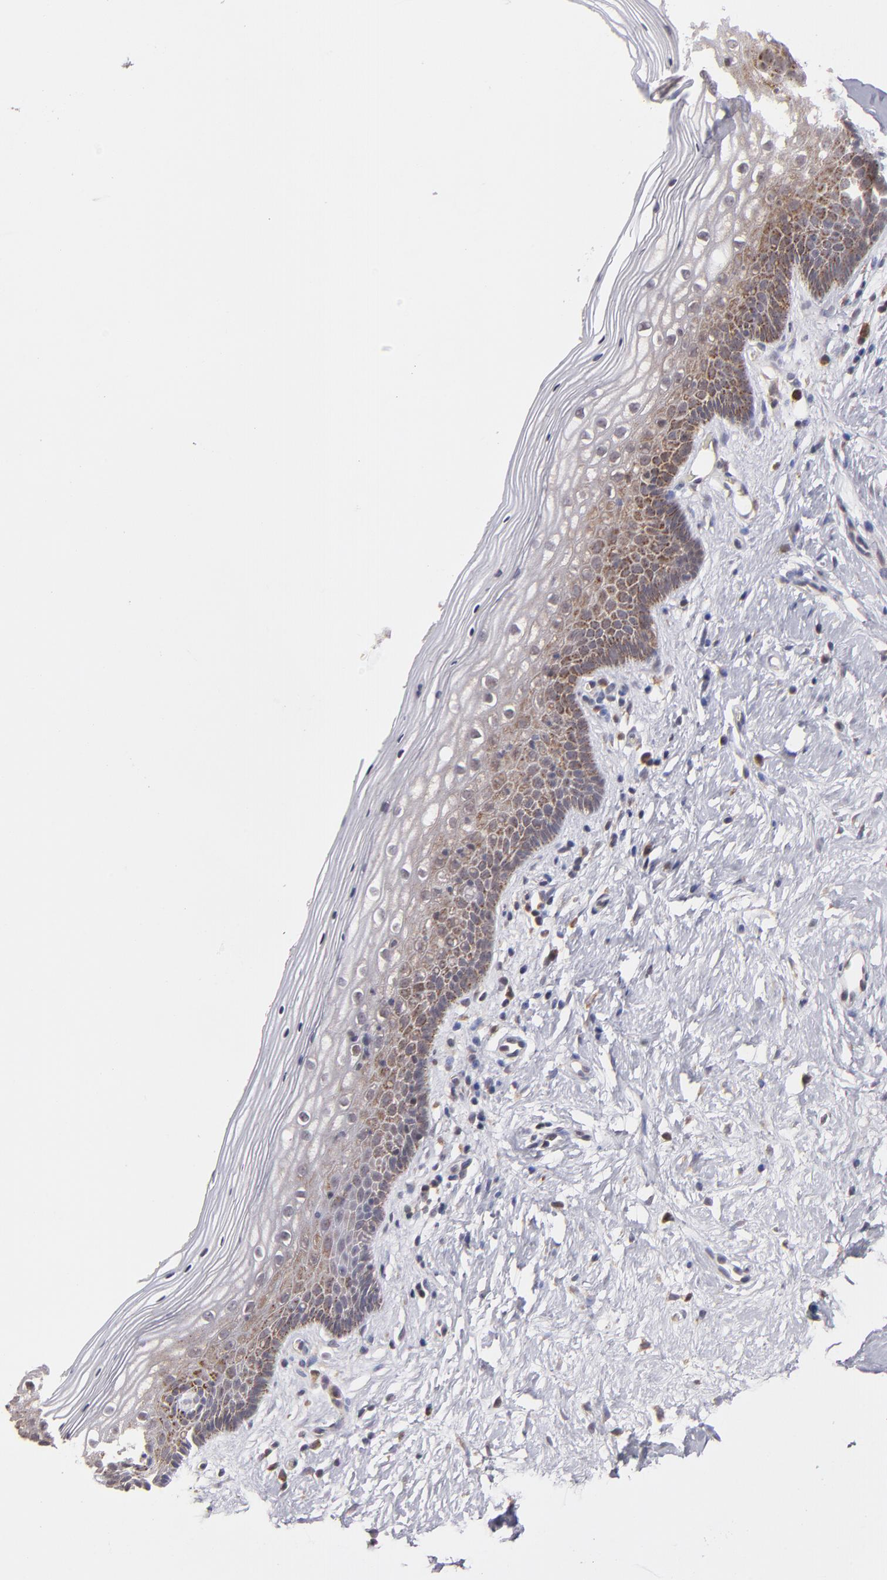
{"staining": {"intensity": "moderate", "quantity": "25%-75%", "location": "cytoplasmic/membranous"}, "tissue": "vagina", "cell_type": "Squamous epithelial cells", "image_type": "normal", "snomed": [{"axis": "morphology", "description": "Normal tissue, NOS"}, {"axis": "topography", "description": "Vagina"}], "caption": "The micrograph shows staining of benign vagina, revealing moderate cytoplasmic/membranous protein expression (brown color) within squamous epithelial cells.", "gene": "CASP1", "patient": {"sex": "female", "age": 46}}